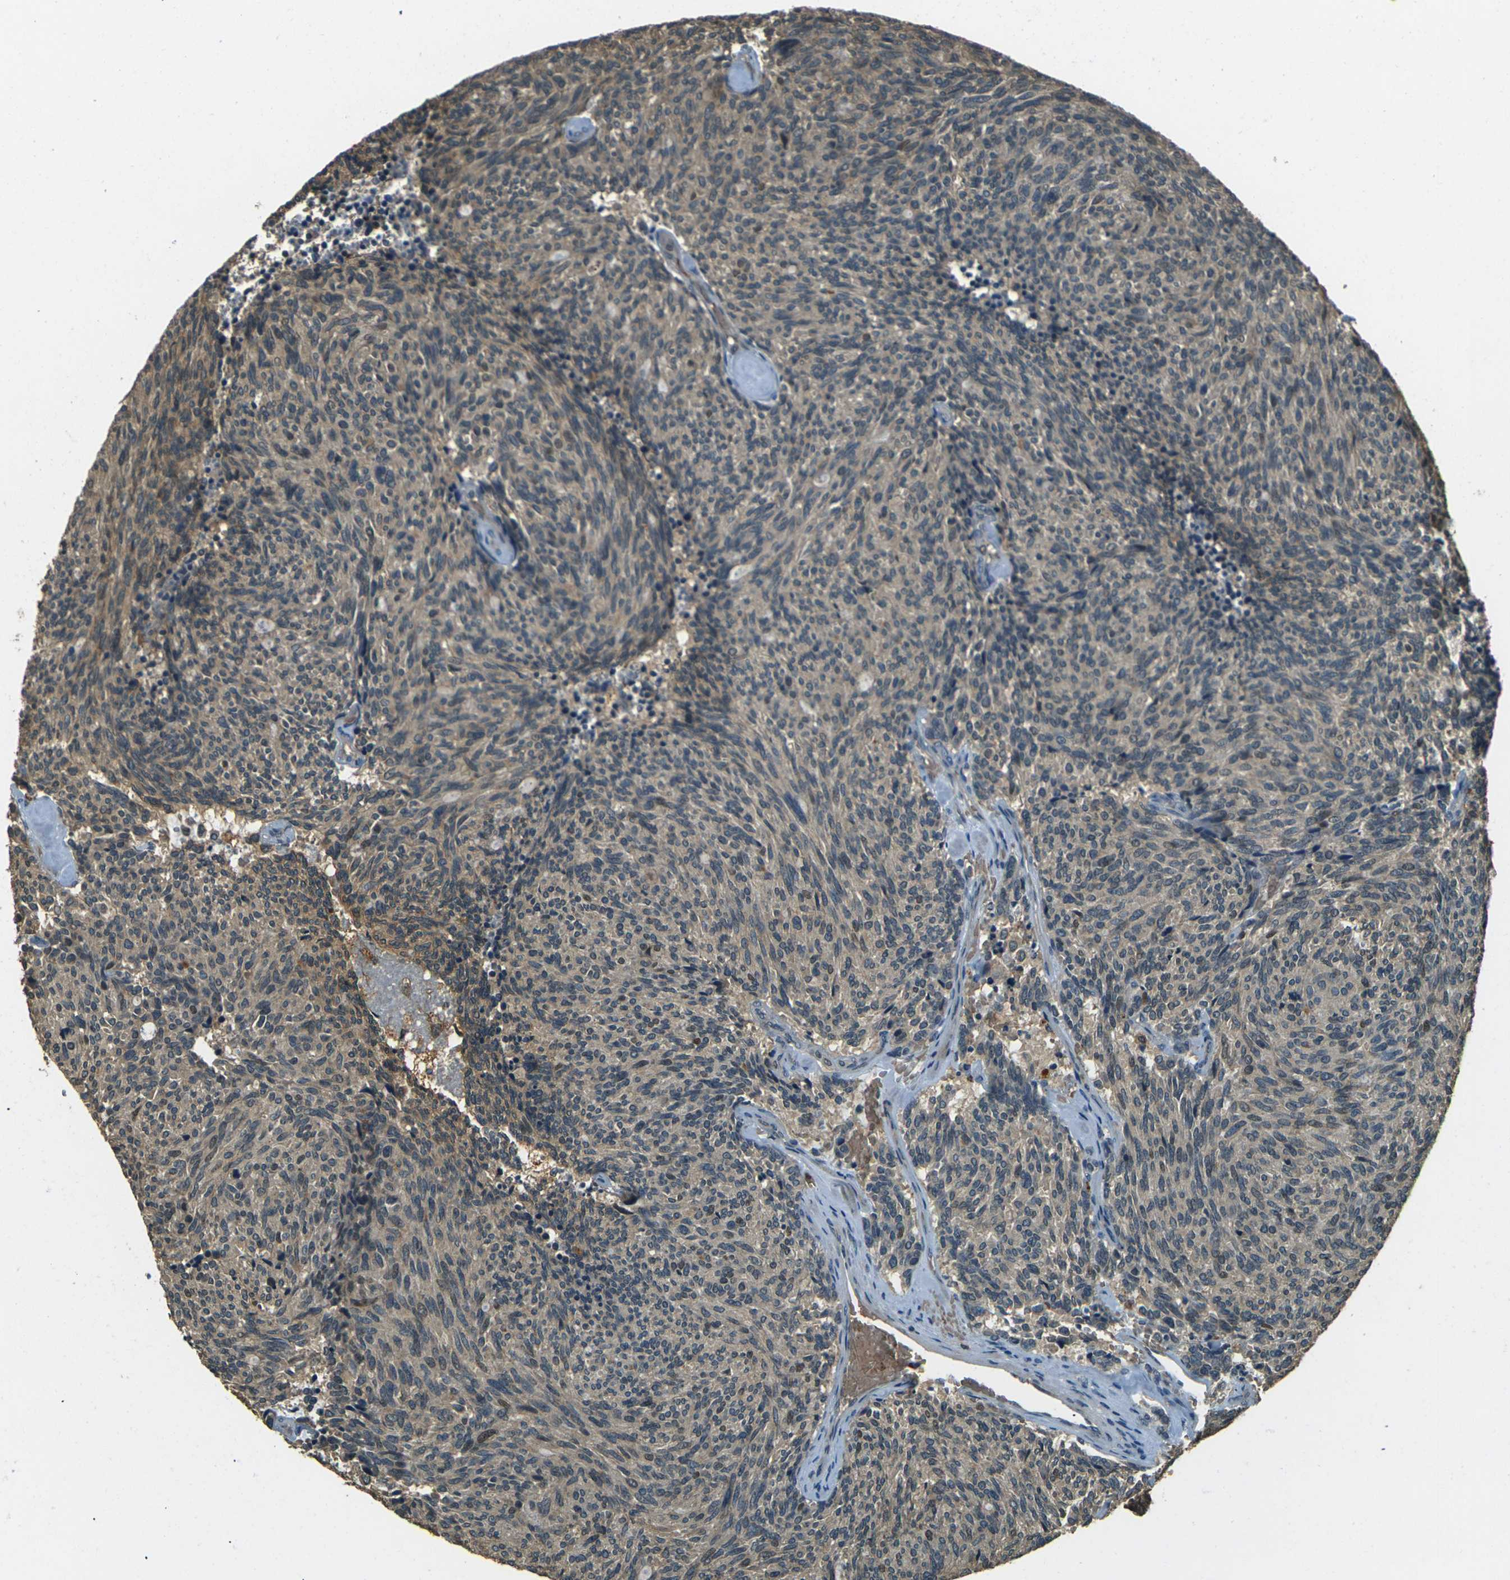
{"staining": {"intensity": "weak", "quantity": ">75%", "location": "cytoplasmic/membranous,nuclear"}, "tissue": "carcinoid", "cell_type": "Tumor cells", "image_type": "cancer", "snomed": [{"axis": "morphology", "description": "Carcinoid, malignant, NOS"}, {"axis": "topography", "description": "Pancreas"}], "caption": "This is an image of immunohistochemistry (IHC) staining of carcinoid, which shows weak positivity in the cytoplasmic/membranous and nuclear of tumor cells.", "gene": "TOR1A", "patient": {"sex": "female", "age": 54}}